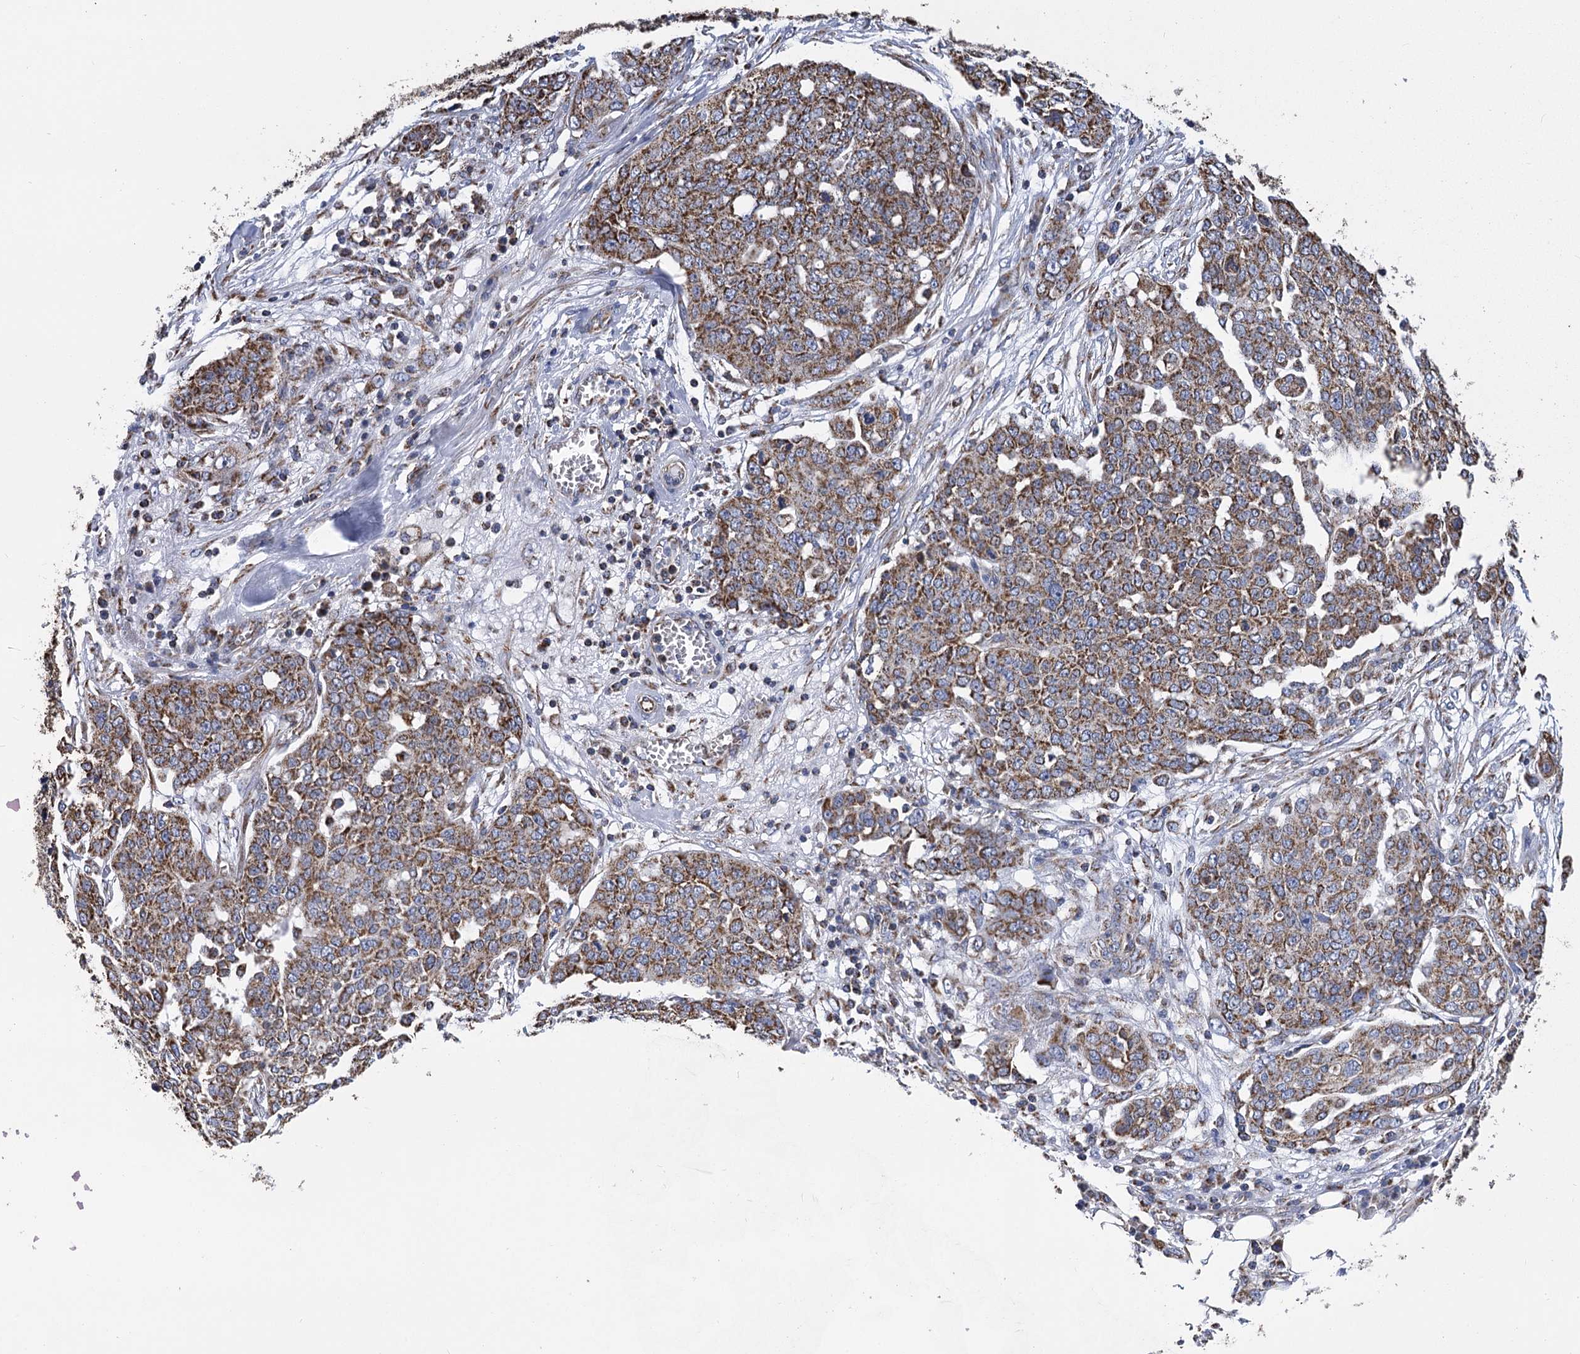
{"staining": {"intensity": "moderate", "quantity": ">75%", "location": "cytoplasmic/membranous"}, "tissue": "ovarian cancer", "cell_type": "Tumor cells", "image_type": "cancer", "snomed": [{"axis": "morphology", "description": "Cystadenocarcinoma, serous, NOS"}, {"axis": "topography", "description": "Soft tissue"}, {"axis": "topography", "description": "Ovary"}], "caption": "Ovarian cancer was stained to show a protein in brown. There is medium levels of moderate cytoplasmic/membranous staining in approximately >75% of tumor cells. (brown staining indicates protein expression, while blue staining denotes nuclei).", "gene": "CCDC73", "patient": {"sex": "female", "age": 57}}